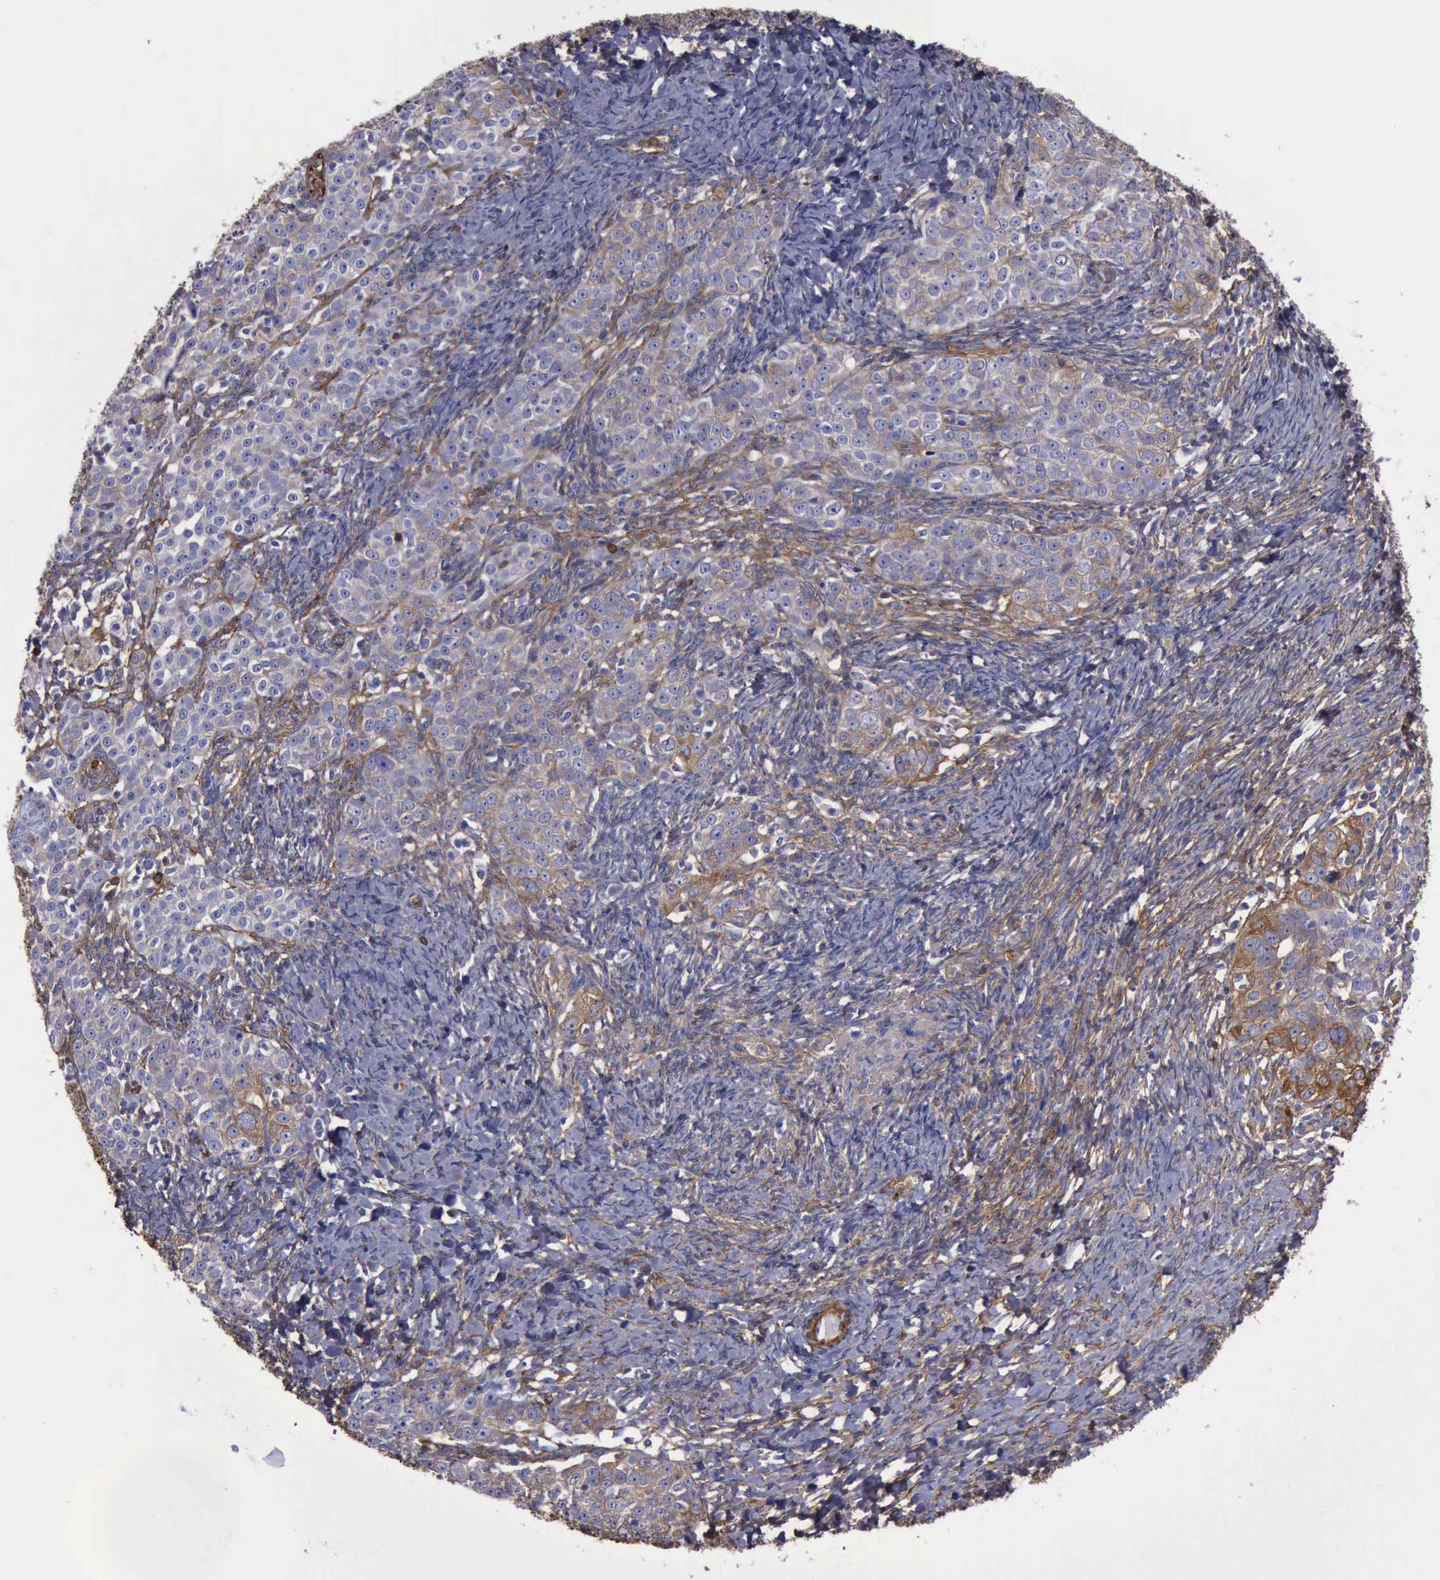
{"staining": {"intensity": "weak", "quantity": "25%-75%", "location": "cytoplasmic/membranous"}, "tissue": "ovarian cancer", "cell_type": "Tumor cells", "image_type": "cancer", "snomed": [{"axis": "morphology", "description": "Normal tissue, NOS"}, {"axis": "morphology", "description": "Cystadenocarcinoma, serous, NOS"}, {"axis": "topography", "description": "Ovary"}], "caption": "Ovarian cancer stained with immunohistochemistry (IHC) exhibits weak cytoplasmic/membranous positivity in about 25%-75% of tumor cells. Immunohistochemistry stains the protein in brown and the nuclei are stained blue.", "gene": "FLNA", "patient": {"sex": "female", "age": 62}}